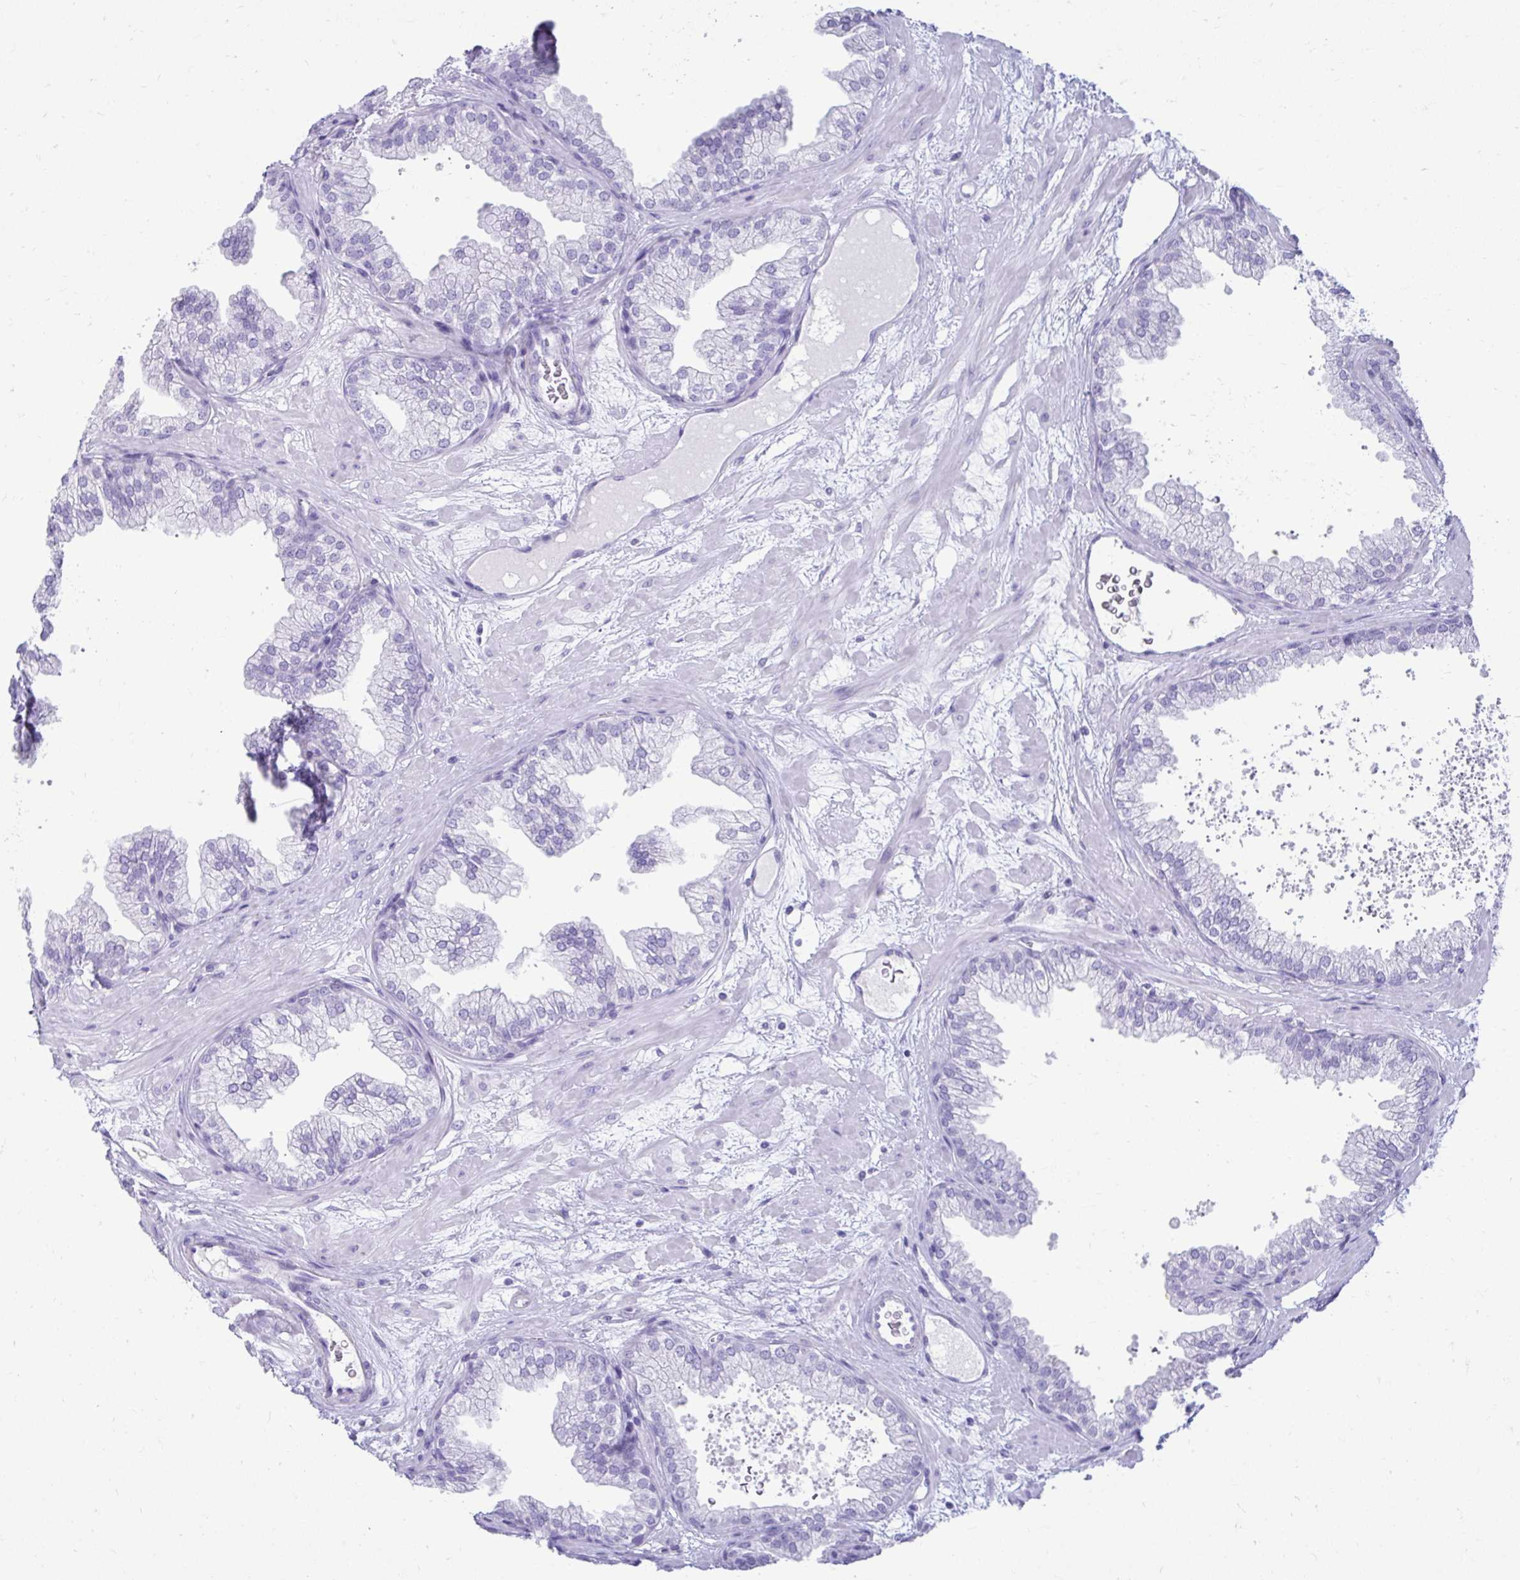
{"staining": {"intensity": "negative", "quantity": "none", "location": "none"}, "tissue": "prostate", "cell_type": "Glandular cells", "image_type": "normal", "snomed": [{"axis": "morphology", "description": "Normal tissue, NOS"}, {"axis": "topography", "description": "Prostate"}], "caption": "The image shows no significant expression in glandular cells of prostate.", "gene": "ATP4B", "patient": {"sex": "male", "age": 37}}